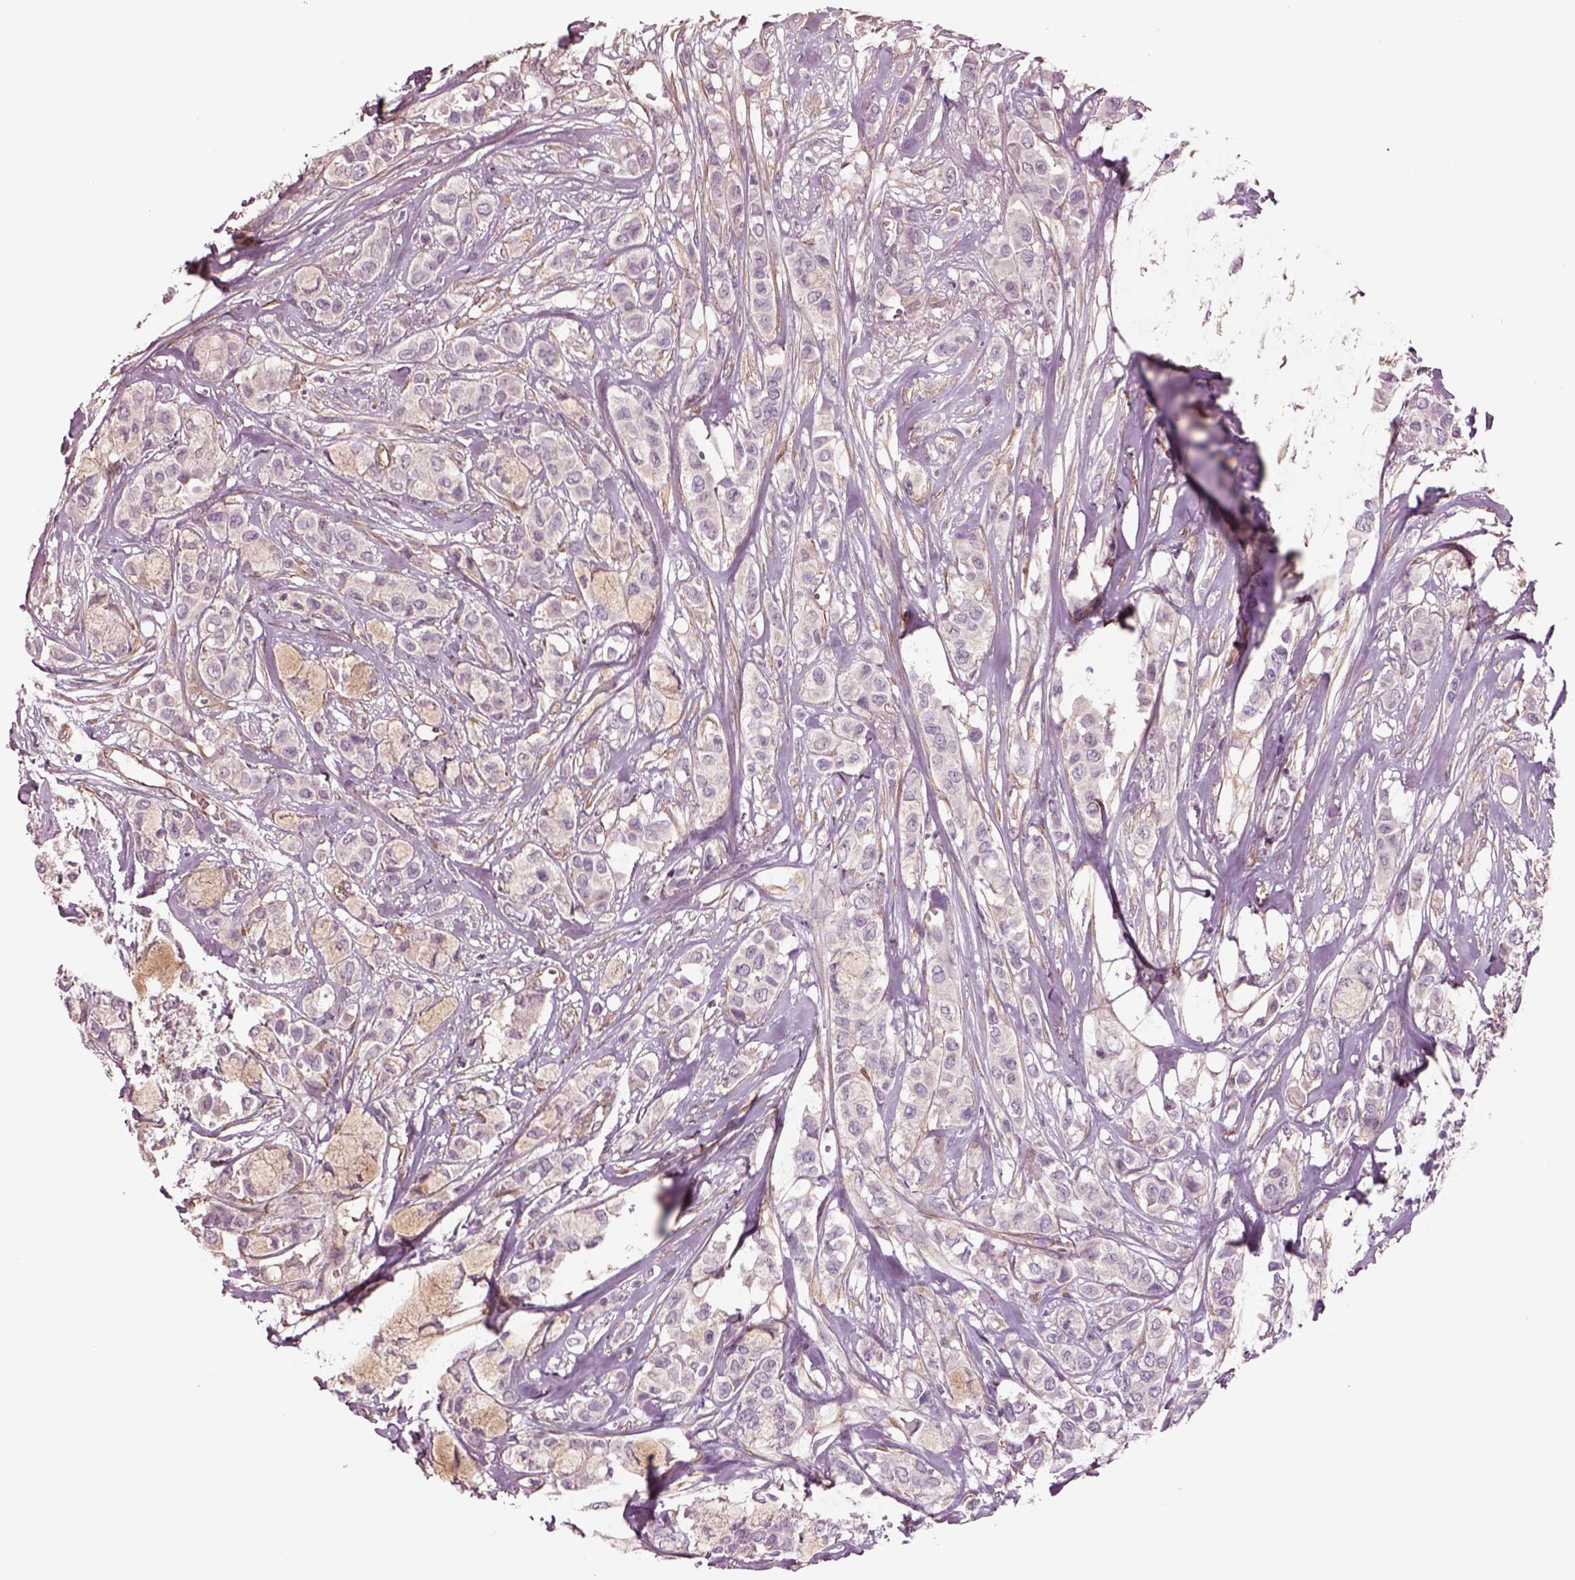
{"staining": {"intensity": "negative", "quantity": "none", "location": "none"}, "tissue": "breast cancer", "cell_type": "Tumor cells", "image_type": "cancer", "snomed": [{"axis": "morphology", "description": "Duct carcinoma"}, {"axis": "topography", "description": "Breast"}], "caption": "This photomicrograph is of breast intraductal carcinoma stained with immunohistochemistry to label a protein in brown with the nuclei are counter-stained blue. There is no staining in tumor cells.", "gene": "HTR1B", "patient": {"sex": "female", "age": 85}}